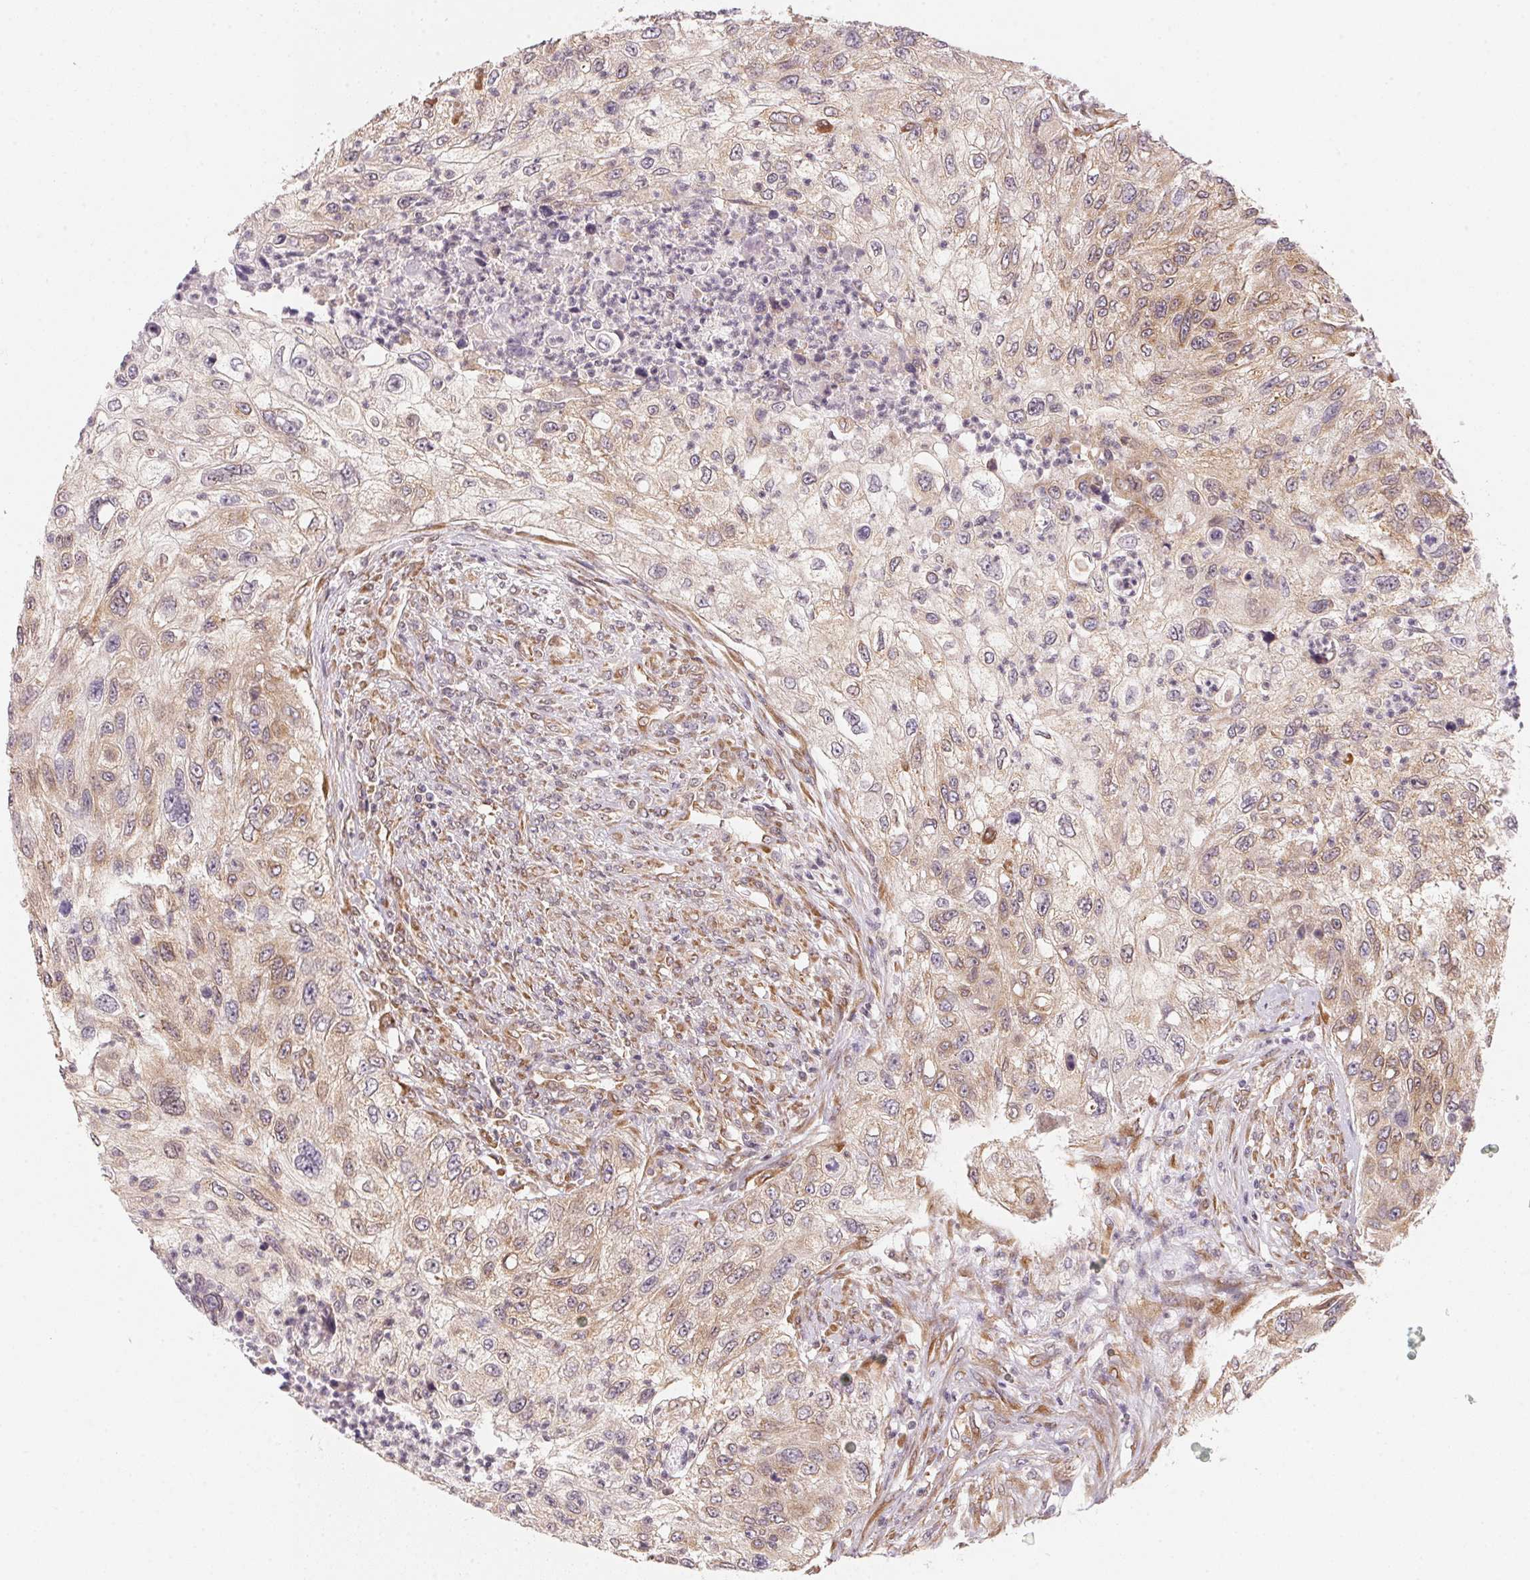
{"staining": {"intensity": "weak", "quantity": "25%-75%", "location": "cytoplasmic/membranous"}, "tissue": "urothelial cancer", "cell_type": "Tumor cells", "image_type": "cancer", "snomed": [{"axis": "morphology", "description": "Urothelial carcinoma, High grade"}, {"axis": "topography", "description": "Urinary bladder"}], "caption": "A brown stain highlights weak cytoplasmic/membranous positivity of a protein in urothelial cancer tumor cells.", "gene": "EI24", "patient": {"sex": "female", "age": 60}}